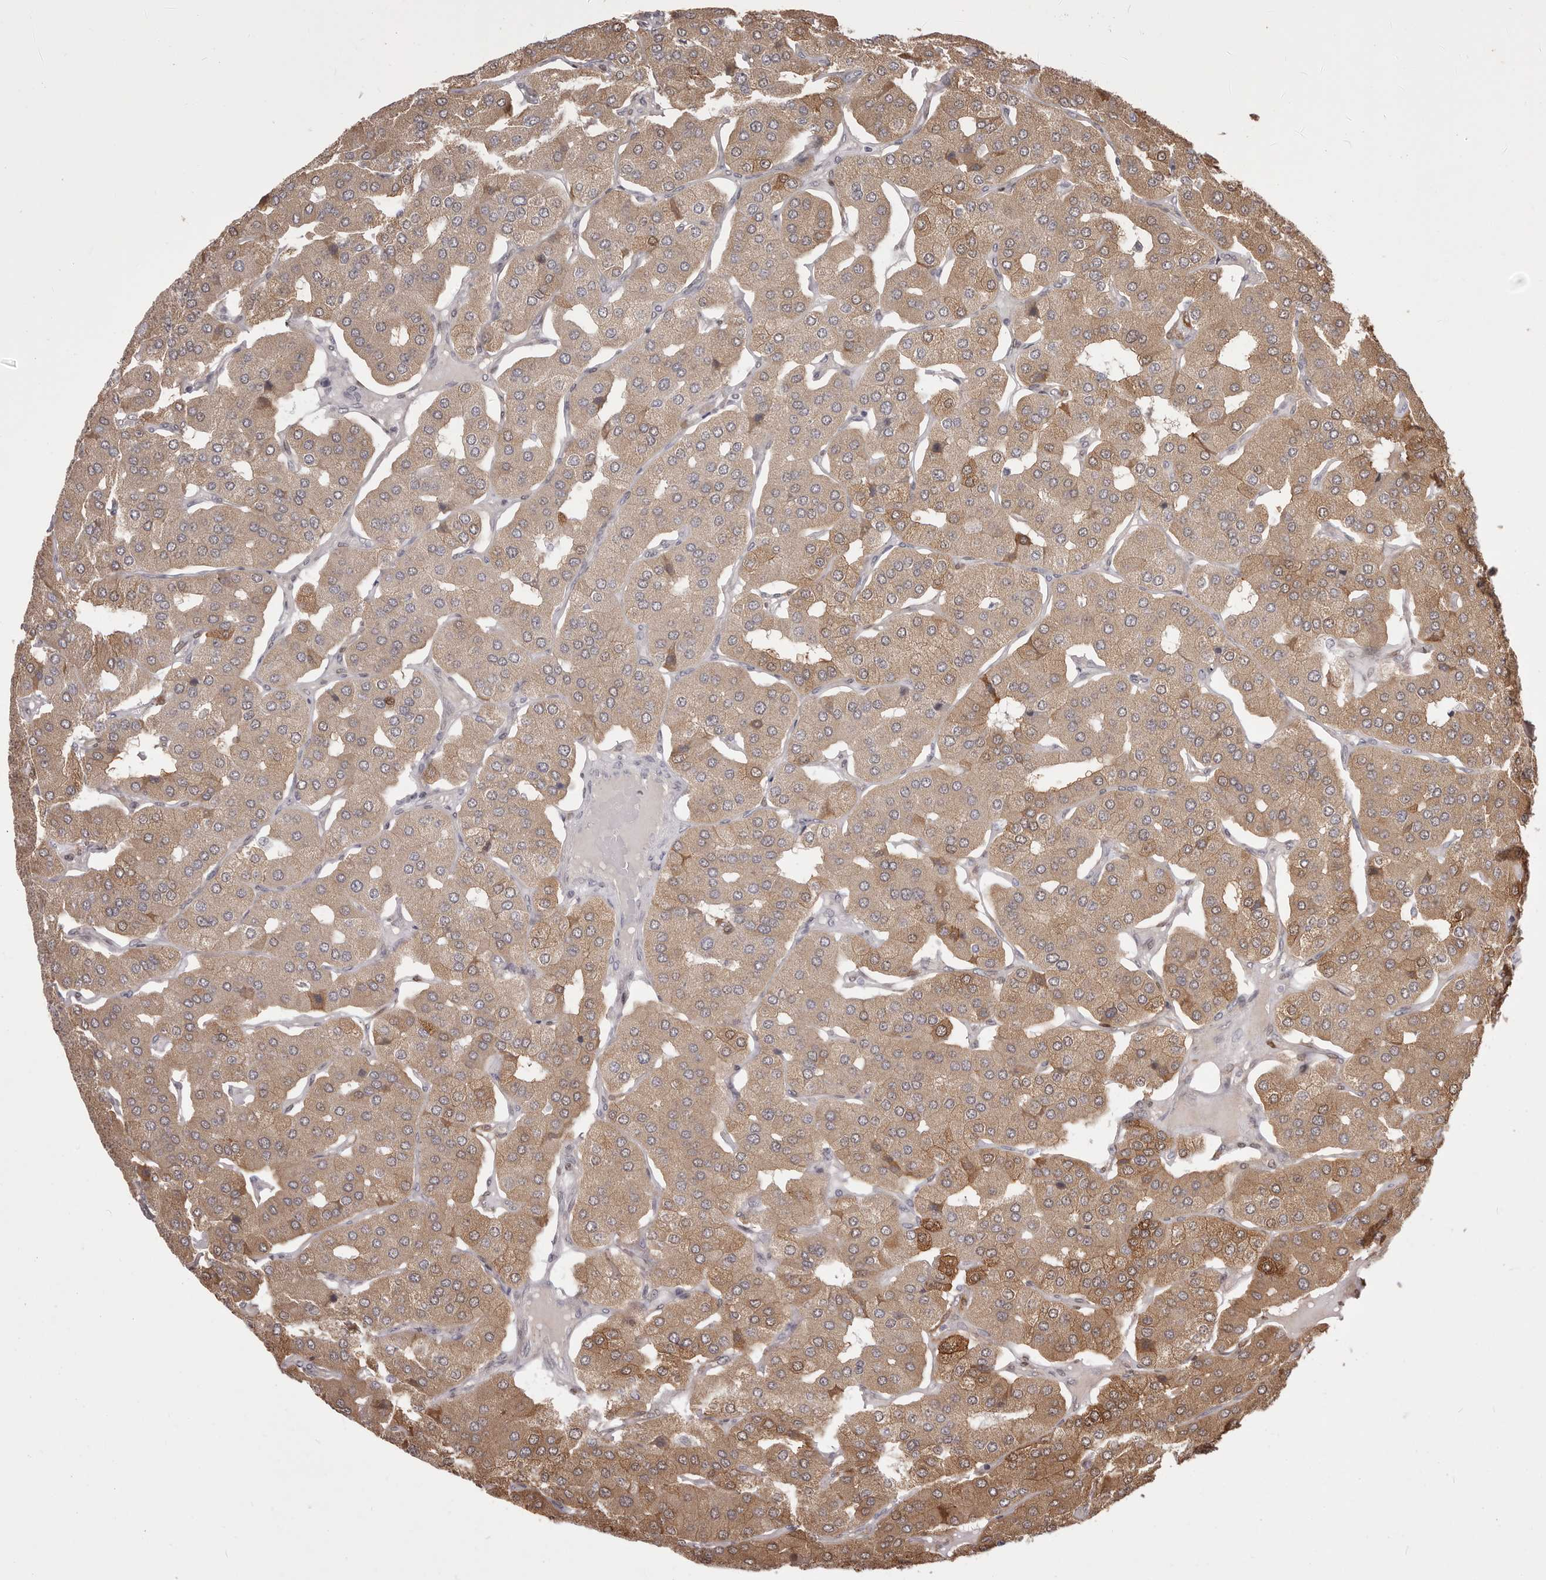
{"staining": {"intensity": "strong", "quantity": ">75%", "location": "cytoplasmic/membranous"}, "tissue": "parathyroid gland", "cell_type": "Glandular cells", "image_type": "normal", "snomed": [{"axis": "morphology", "description": "Normal tissue, NOS"}, {"axis": "morphology", "description": "Adenoma, NOS"}, {"axis": "topography", "description": "Parathyroid gland"}], "caption": "A brown stain labels strong cytoplasmic/membranous staining of a protein in glandular cells of benign parathyroid gland. (DAB (3,3'-diaminobenzidine) IHC with brightfield microscopy, high magnification).", "gene": "GFOD1", "patient": {"sex": "female", "age": 86}}